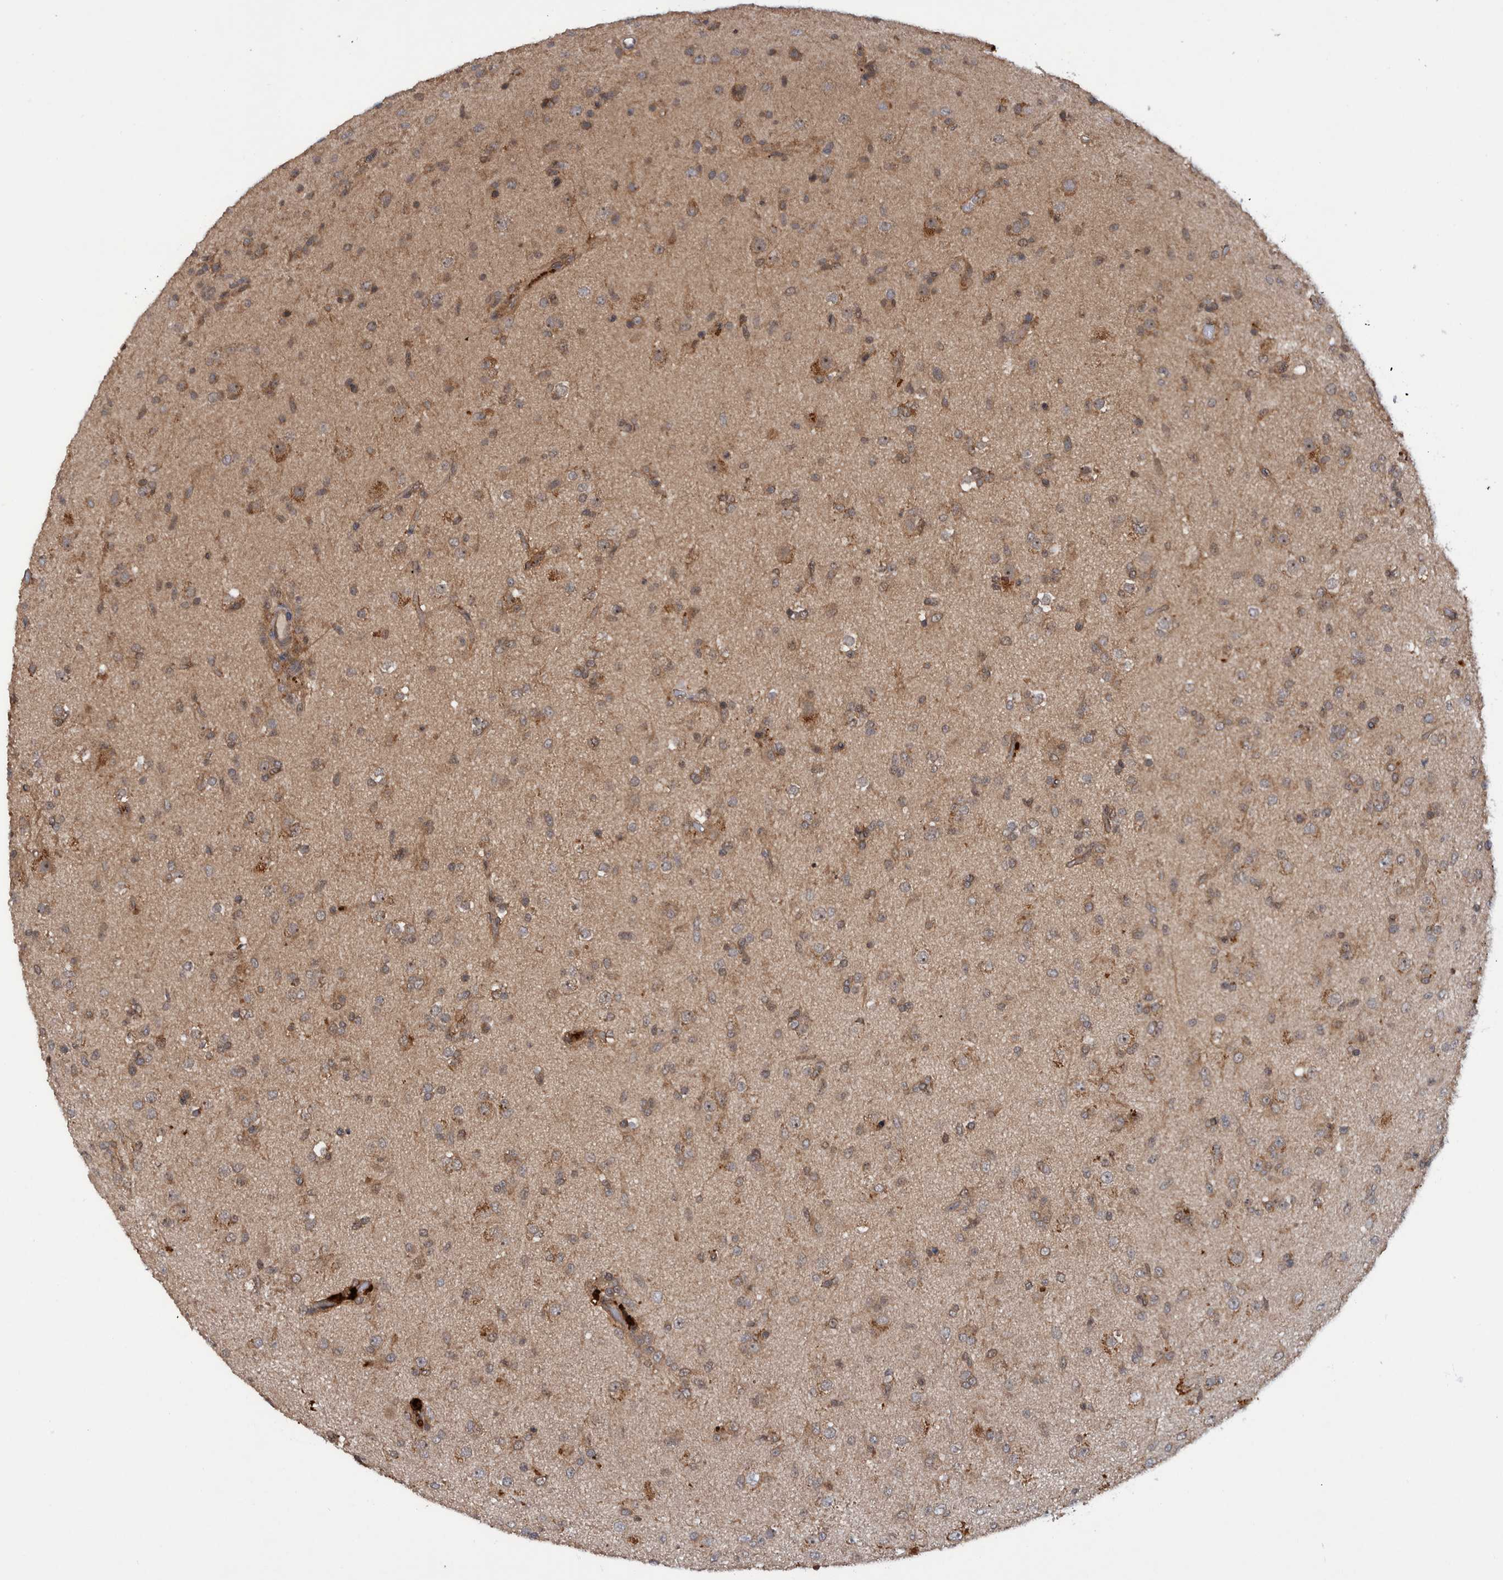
{"staining": {"intensity": "moderate", "quantity": "25%-75%", "location": "cytoplasmic/membranous"}, "tissue": "glioma", "cell_type": "Tumor cells", "image_type": "cancer", "snomed": [{"axis": "morphology", "description": "Glioma, malignant, Low grade"}, {"axis": "topography", "description": "Brain"}], "caption": "The micrograph demonstrates immunohistochemical staining of glioma. There is moderate cytoplasmic/membranous expression is seen in about 25%-75% of tumor cells.", "gene": "PLPBP", "patient": {"sex": "male", "age": 65}}